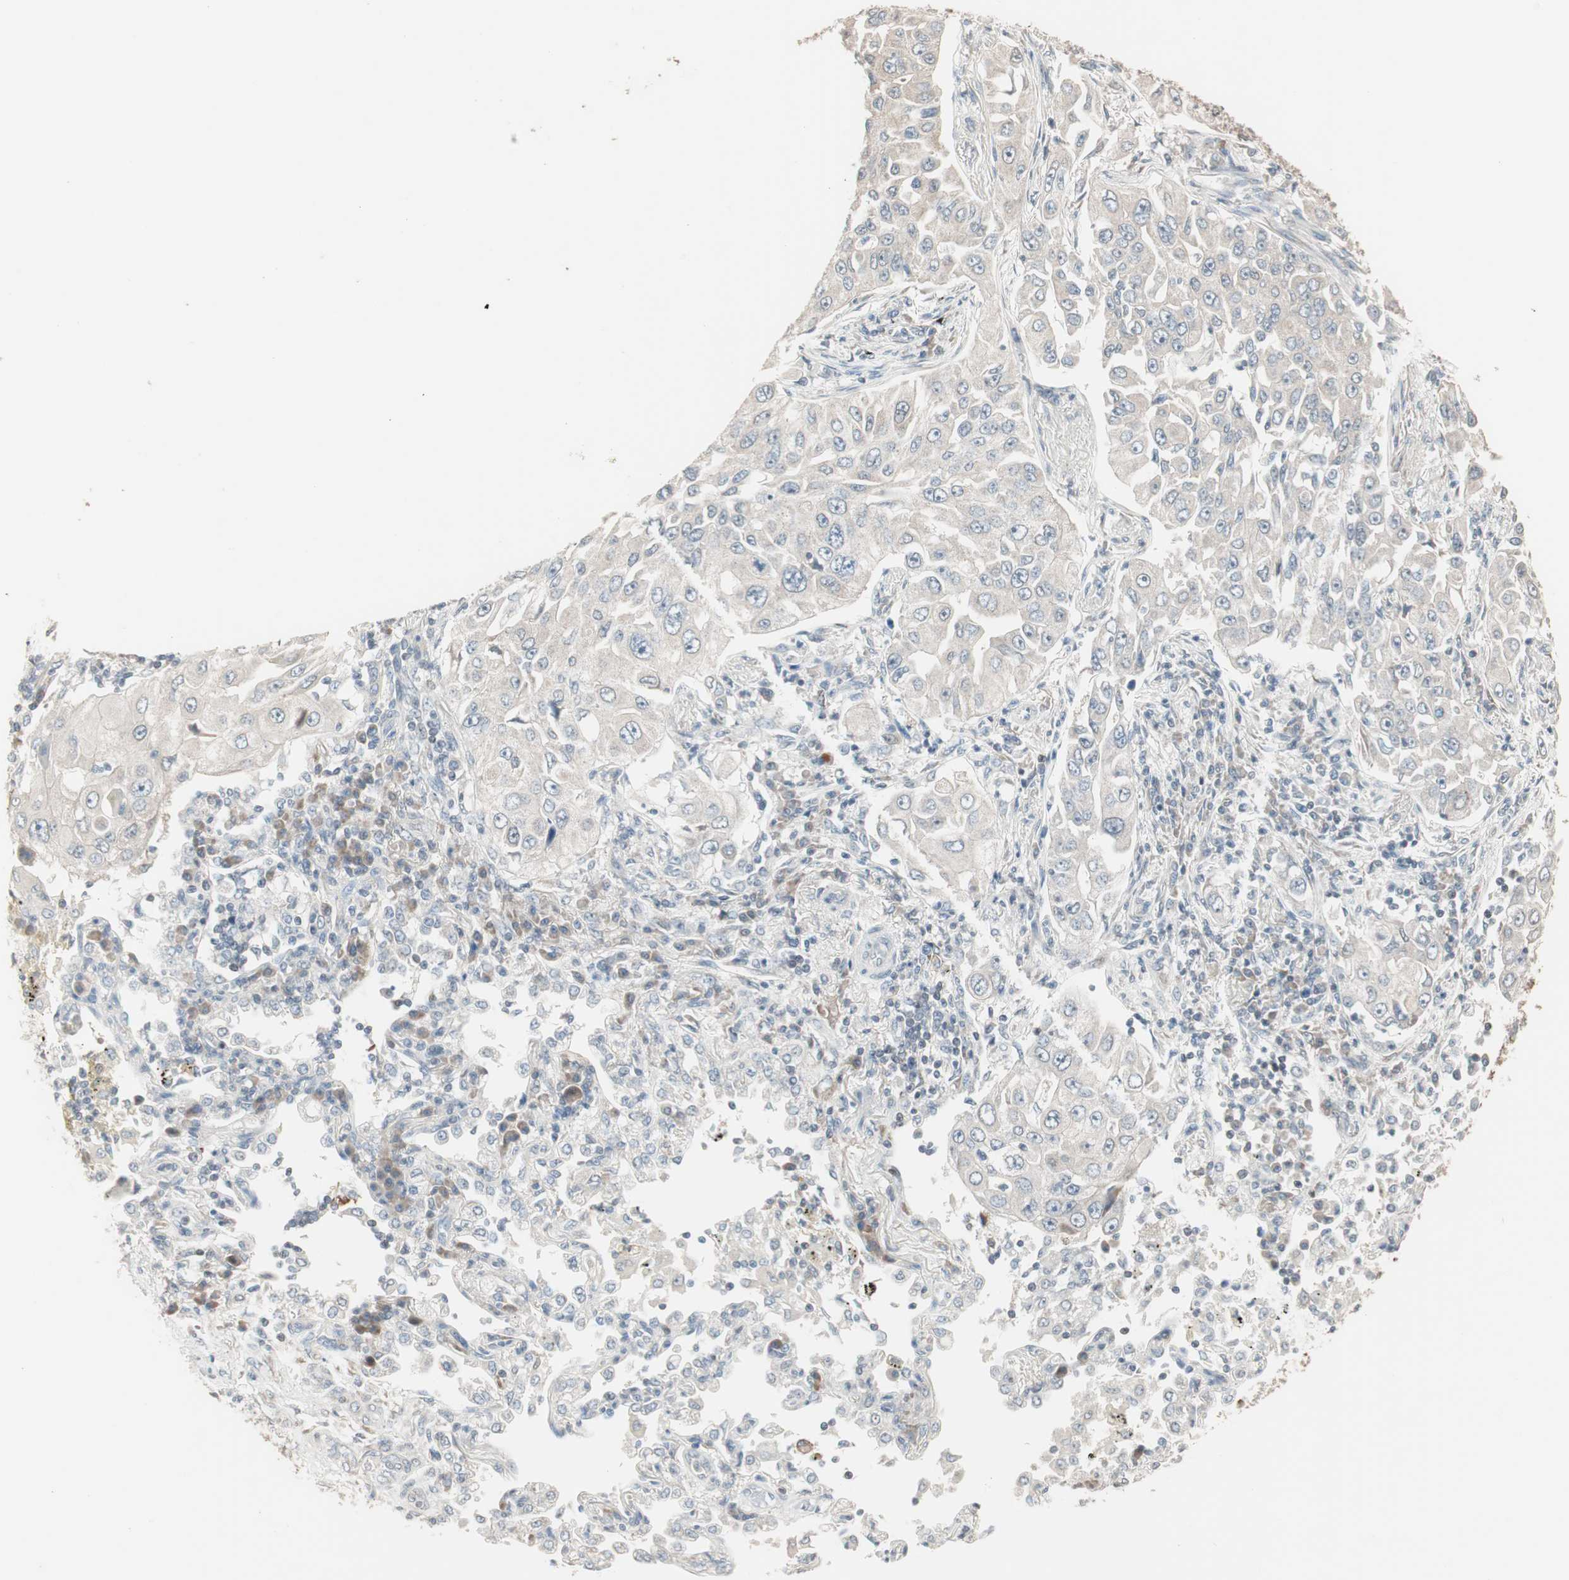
{"staining": {"intensity": "negative", "quantity": "none", "location": "none"}, "tissue": "lung cancer", "cell_type": "Tumor cells", "image_type": "cancer", "snomed": [{"axis": "morphology", "description": "Adenocarcinoma, NOS"}, {"axis": "topography", "description": "Lung"}], "caption": "Protein analysis of adenocarcinoma (lung) reveals no significant staining in tumor cells.", "gene": "PDZK1", "patient": {"sex": "male", "age": 84}}